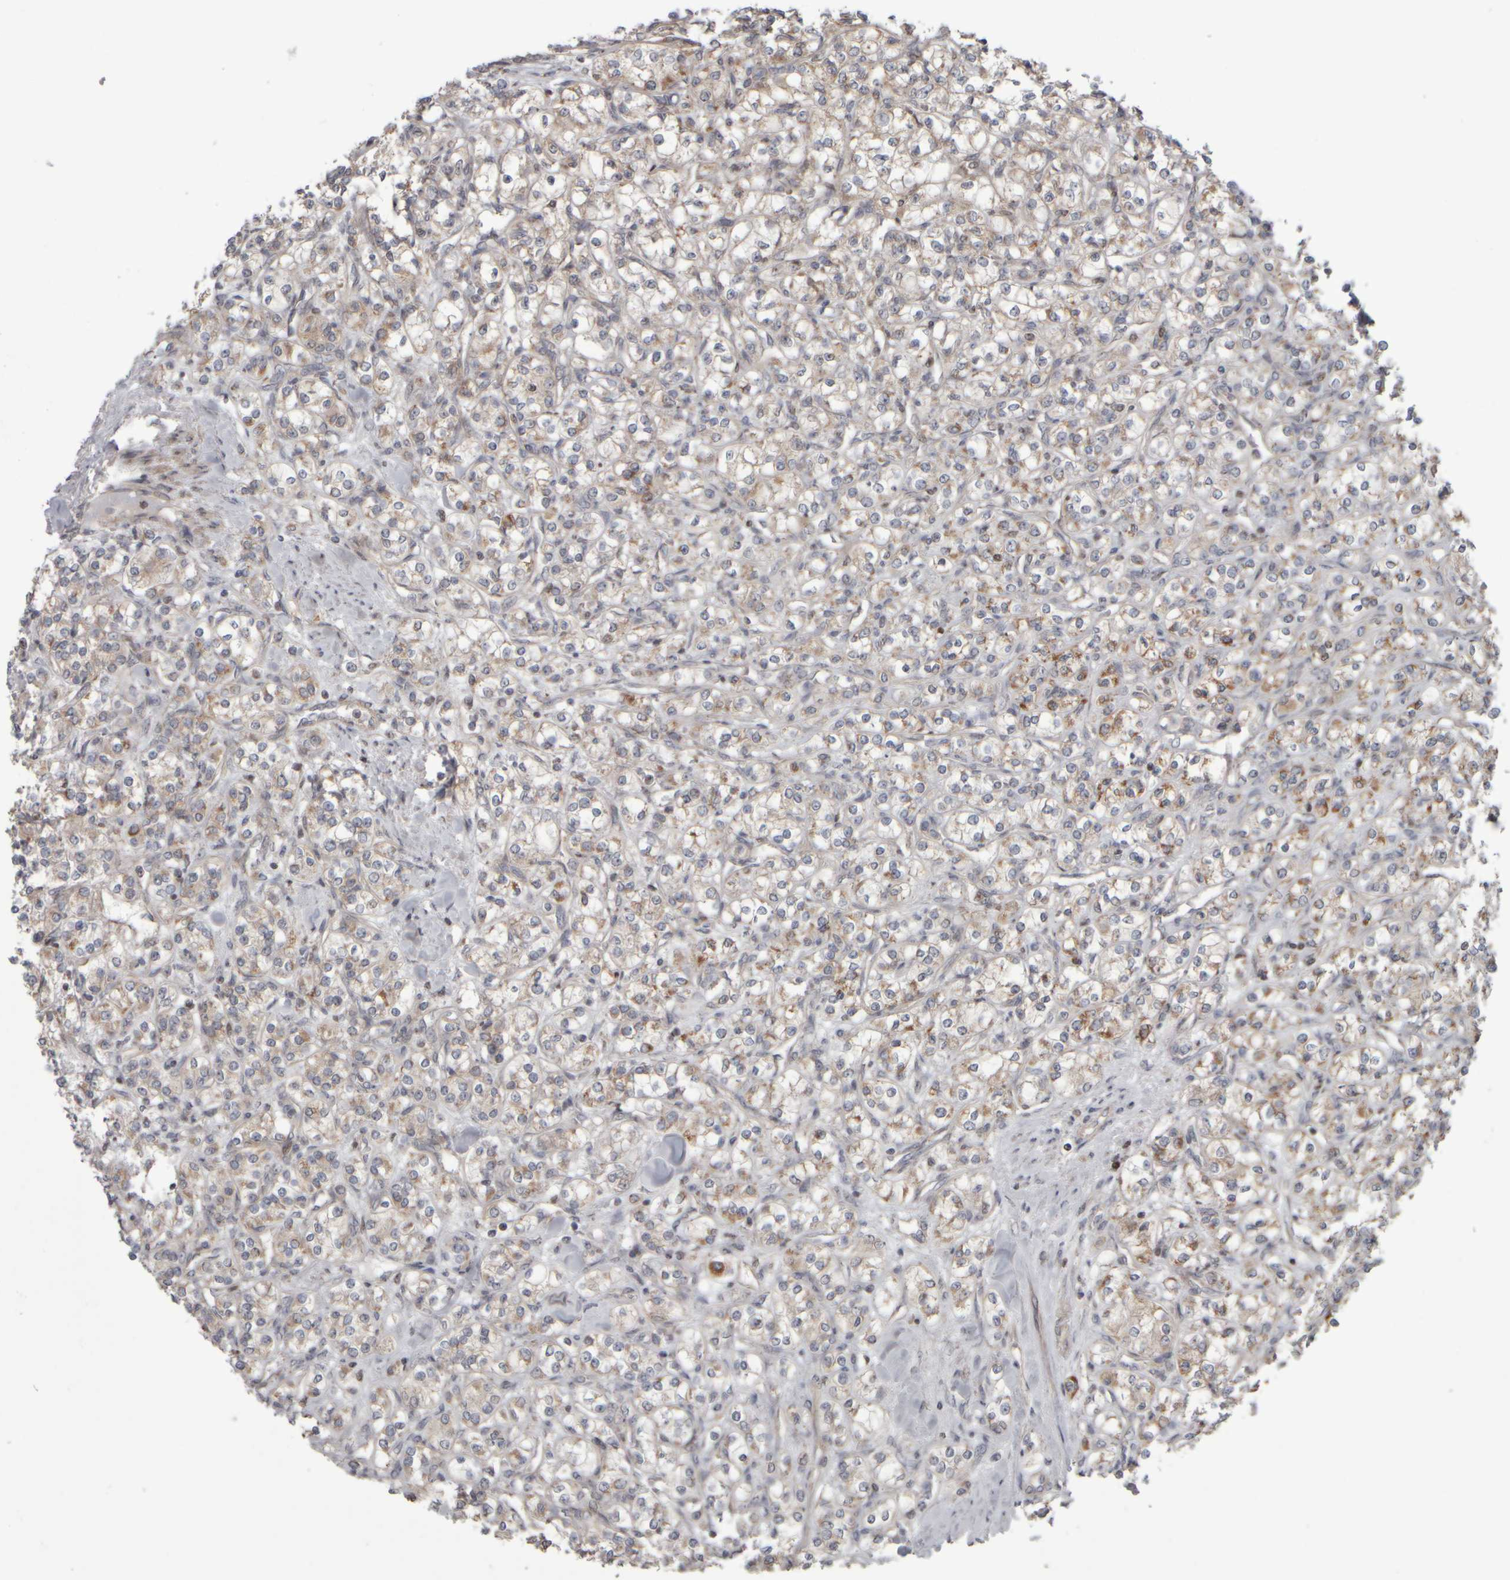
{"staining": {"intensity": "weak", "quantity": "25%-75%", "location": "cytoplasmic/membranous"}, "tissue": "renal cancer", "cell_type": "Tumor cells", "image_type": "cancer", "snomed": [{"axis": "morphology", "description": "Adenocarcinoma, NOS"}, {"axis": "topography", "description": "Kidney"}], "caption": "The photomicrograph demonstrates immunohistochemical staining of renal adenocarcinoma. There is weak cytoplasmic/membranous positivity is appreciated in about 25%-75% of tumor cells. (IHC, brightfield microscopy, high magnification).", "gene": "CWC27", "patient": {"sex": "male", "age": 77}}